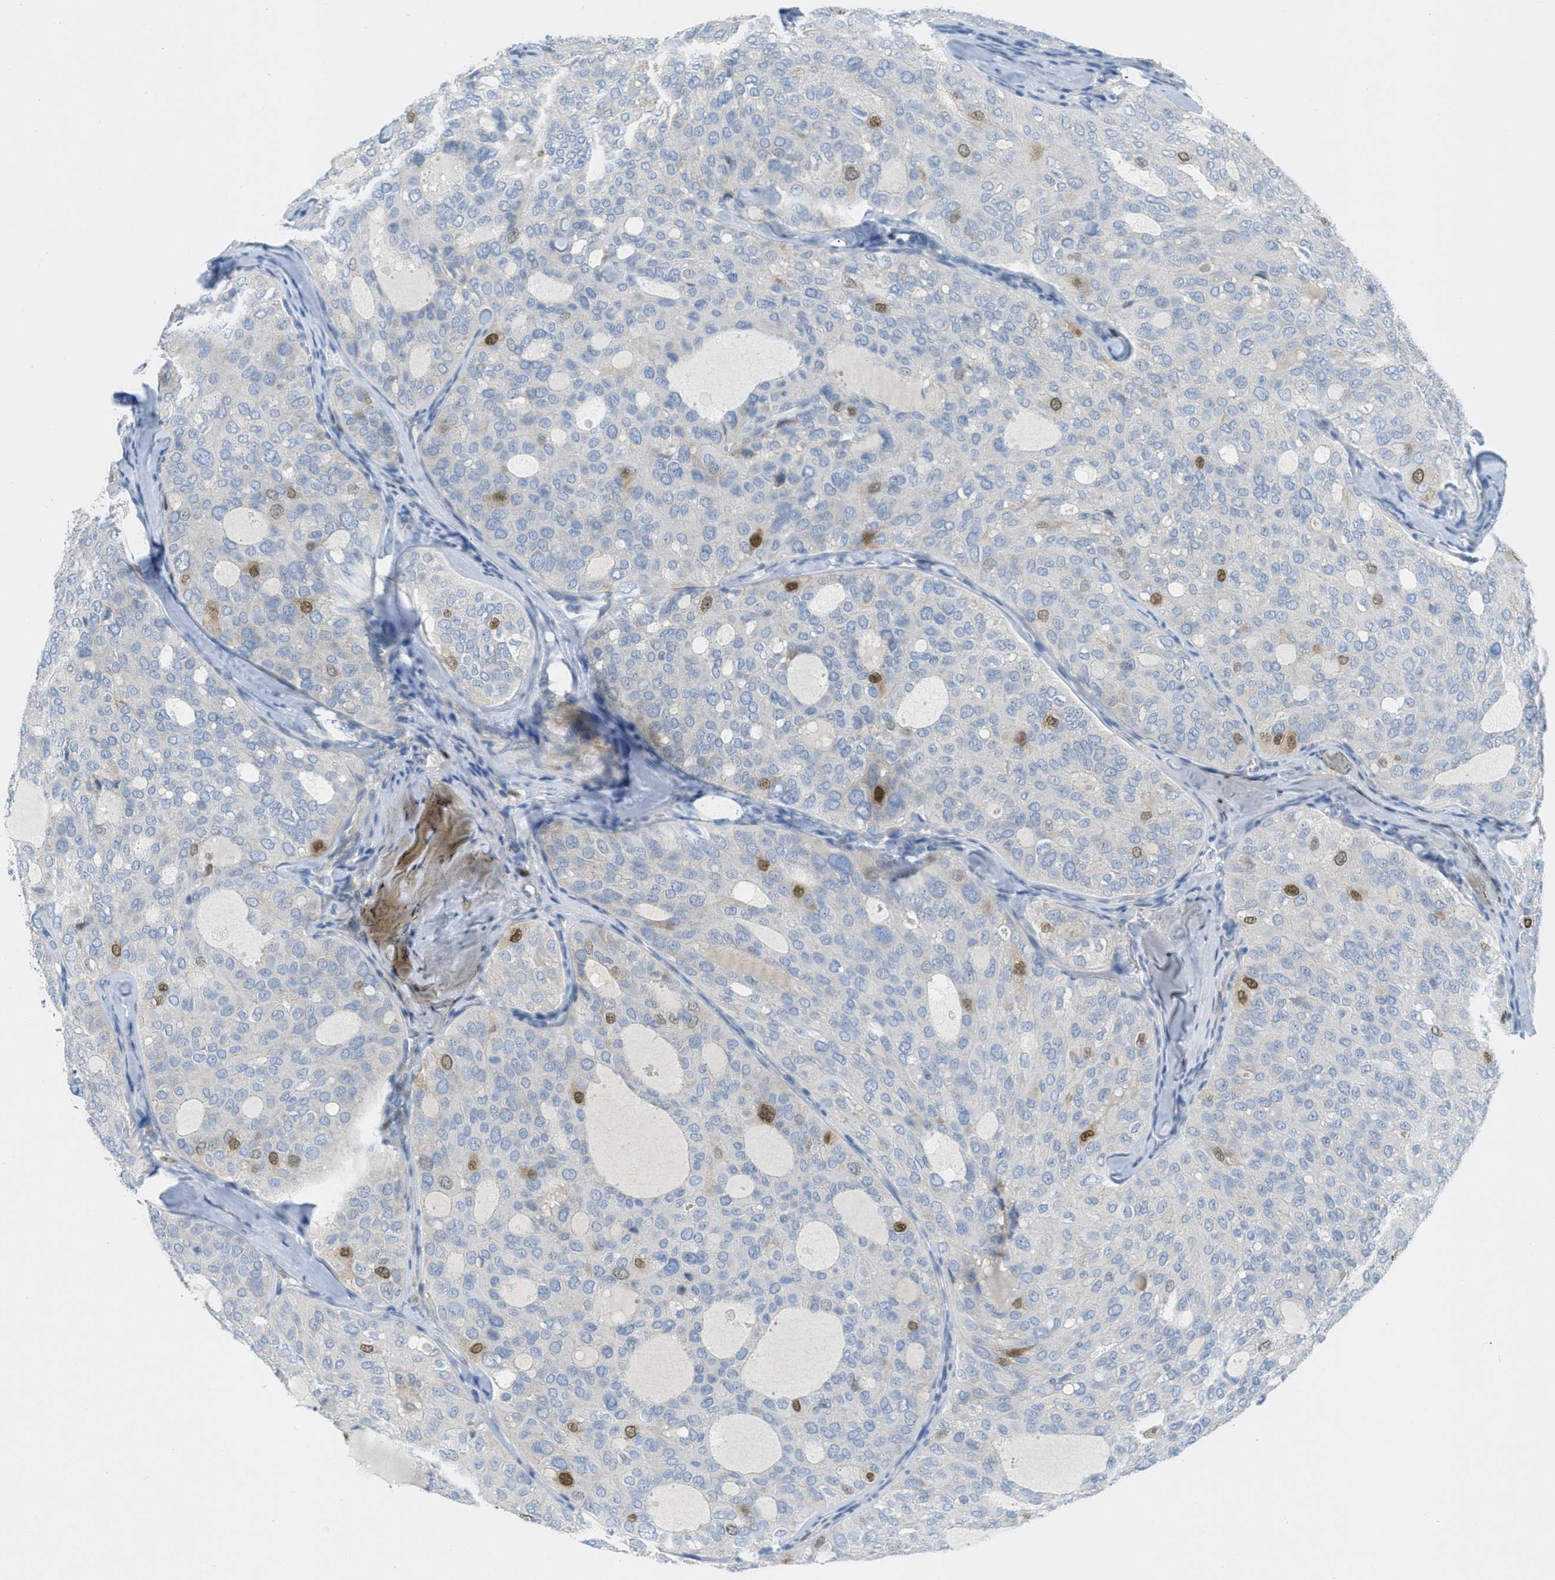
{"staining": {"intensity": "strong", "quantity": "<25%", "location": "nuclear"}, "tissue": "thyroid cancer", "cell_type": "Tumor cells", "image_type": "cancer", "snomed": [{"axis": "morphology", "description": "Follicular adenoma carcinoma, NOS"}, {"axis": "topography", "description": "Thyroid gland"}], "caption": "Protein expression analysis of human follicular adenoma carcinoma (thyroid) reveals strong nuclear staining in approximately <25% of tumor cells.", "gene": "ORC6", "patient": {"sex": "male", "age": 75}}